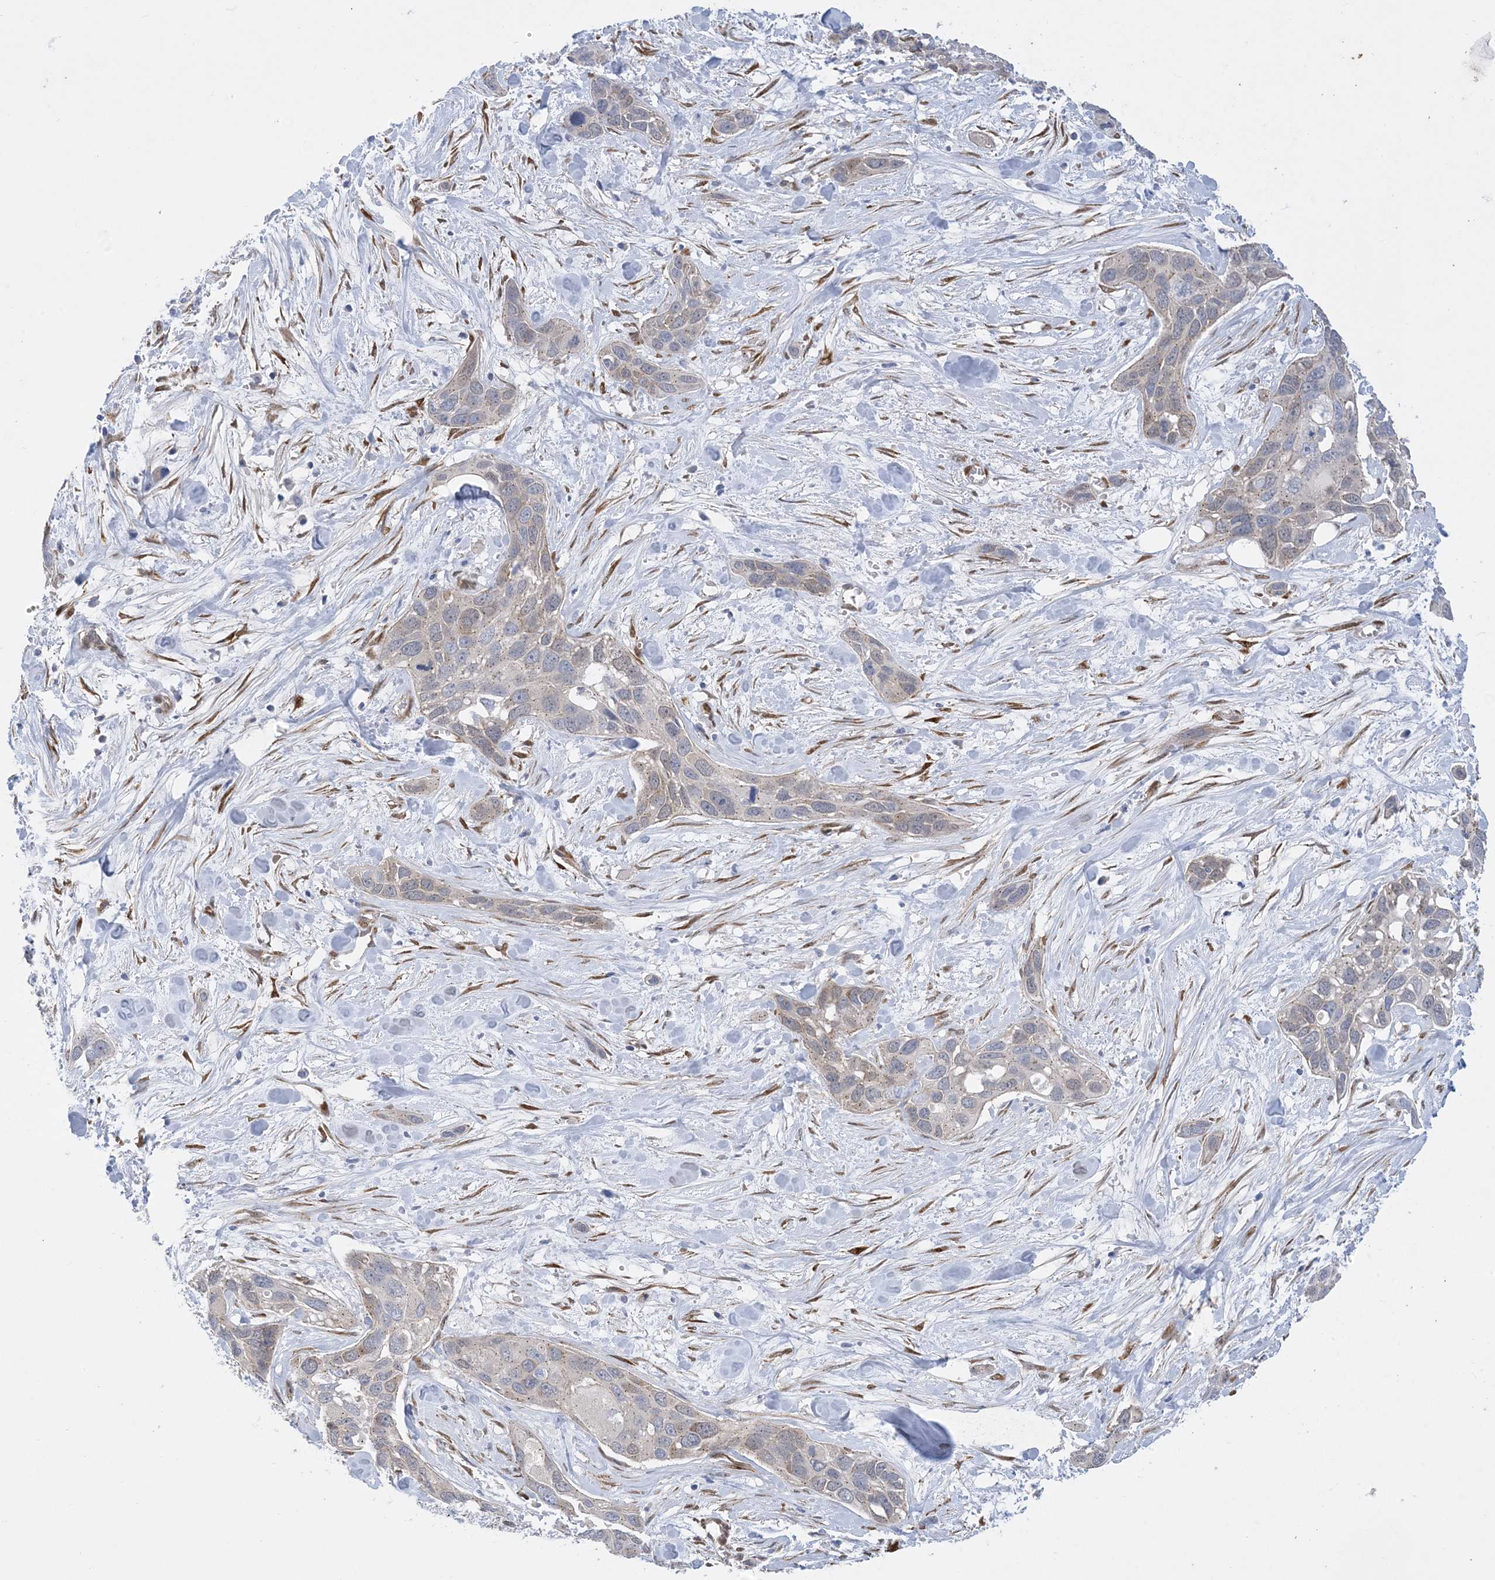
{"staining": {"intensity": "weak", "quantity": "<25%", "location": "cytoplasmic/membranous"}, "tissue": "pancreatic cancer", "cell_type": "Tumor cells", "image_type": "cancer", "snomed": [{"axis": "morphology", "description": "Adenocarcinoma, NOS"}, {"axis": "topography", "description": "Pancreas"}], "caption": "This is an immunohistochemistry (IHC) image of adenocarcinoma (pancreatic). There is no staining in tumor cells.", "gene": "RBMS3", "patient": {"sex": "female", "age": 60}}